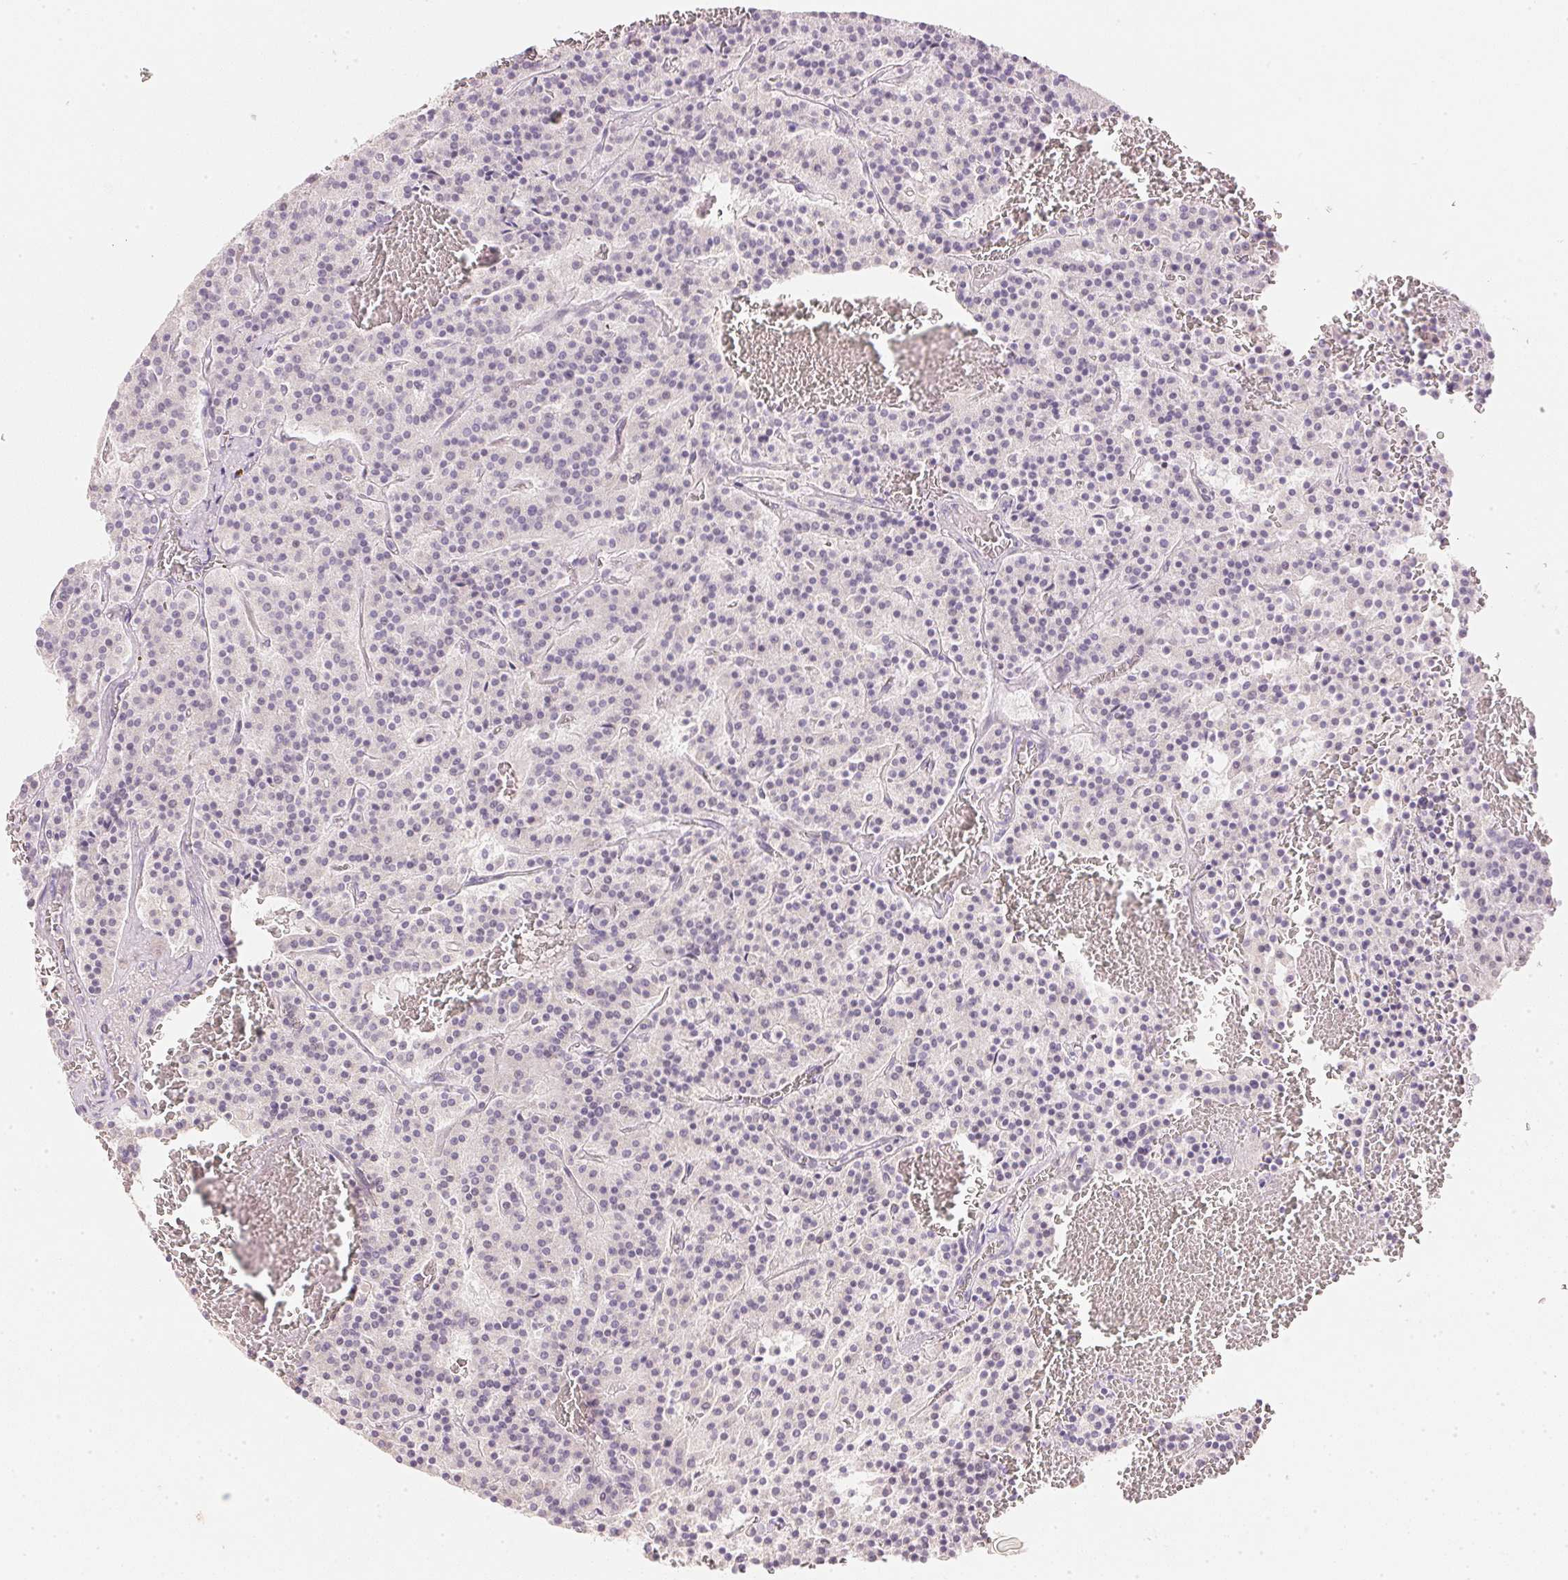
{"staining": {"intensity": "negative", "quantity": "none", "location": "none"}, "tissue": "carcinoid", "cell_type": "Tumor cells", "image_type": "cancer", "snomed": [{"axis": "morphology", "description": "Carcinoid, malignant, NOS"}, {"axis": "topography", "description": "Lung"}], "caption": "DAB (3,3'-diaminobenzidine) immunohistochemical staining of malignant carcinoid reveals no significant positivity in tumor cells. (DAB (3,3'-diaminobenzidine) immunohistochemistry with hematoxylin counter stain).", "gene": "DHCR24", "patient": {"sex": "male", "age": 70}}